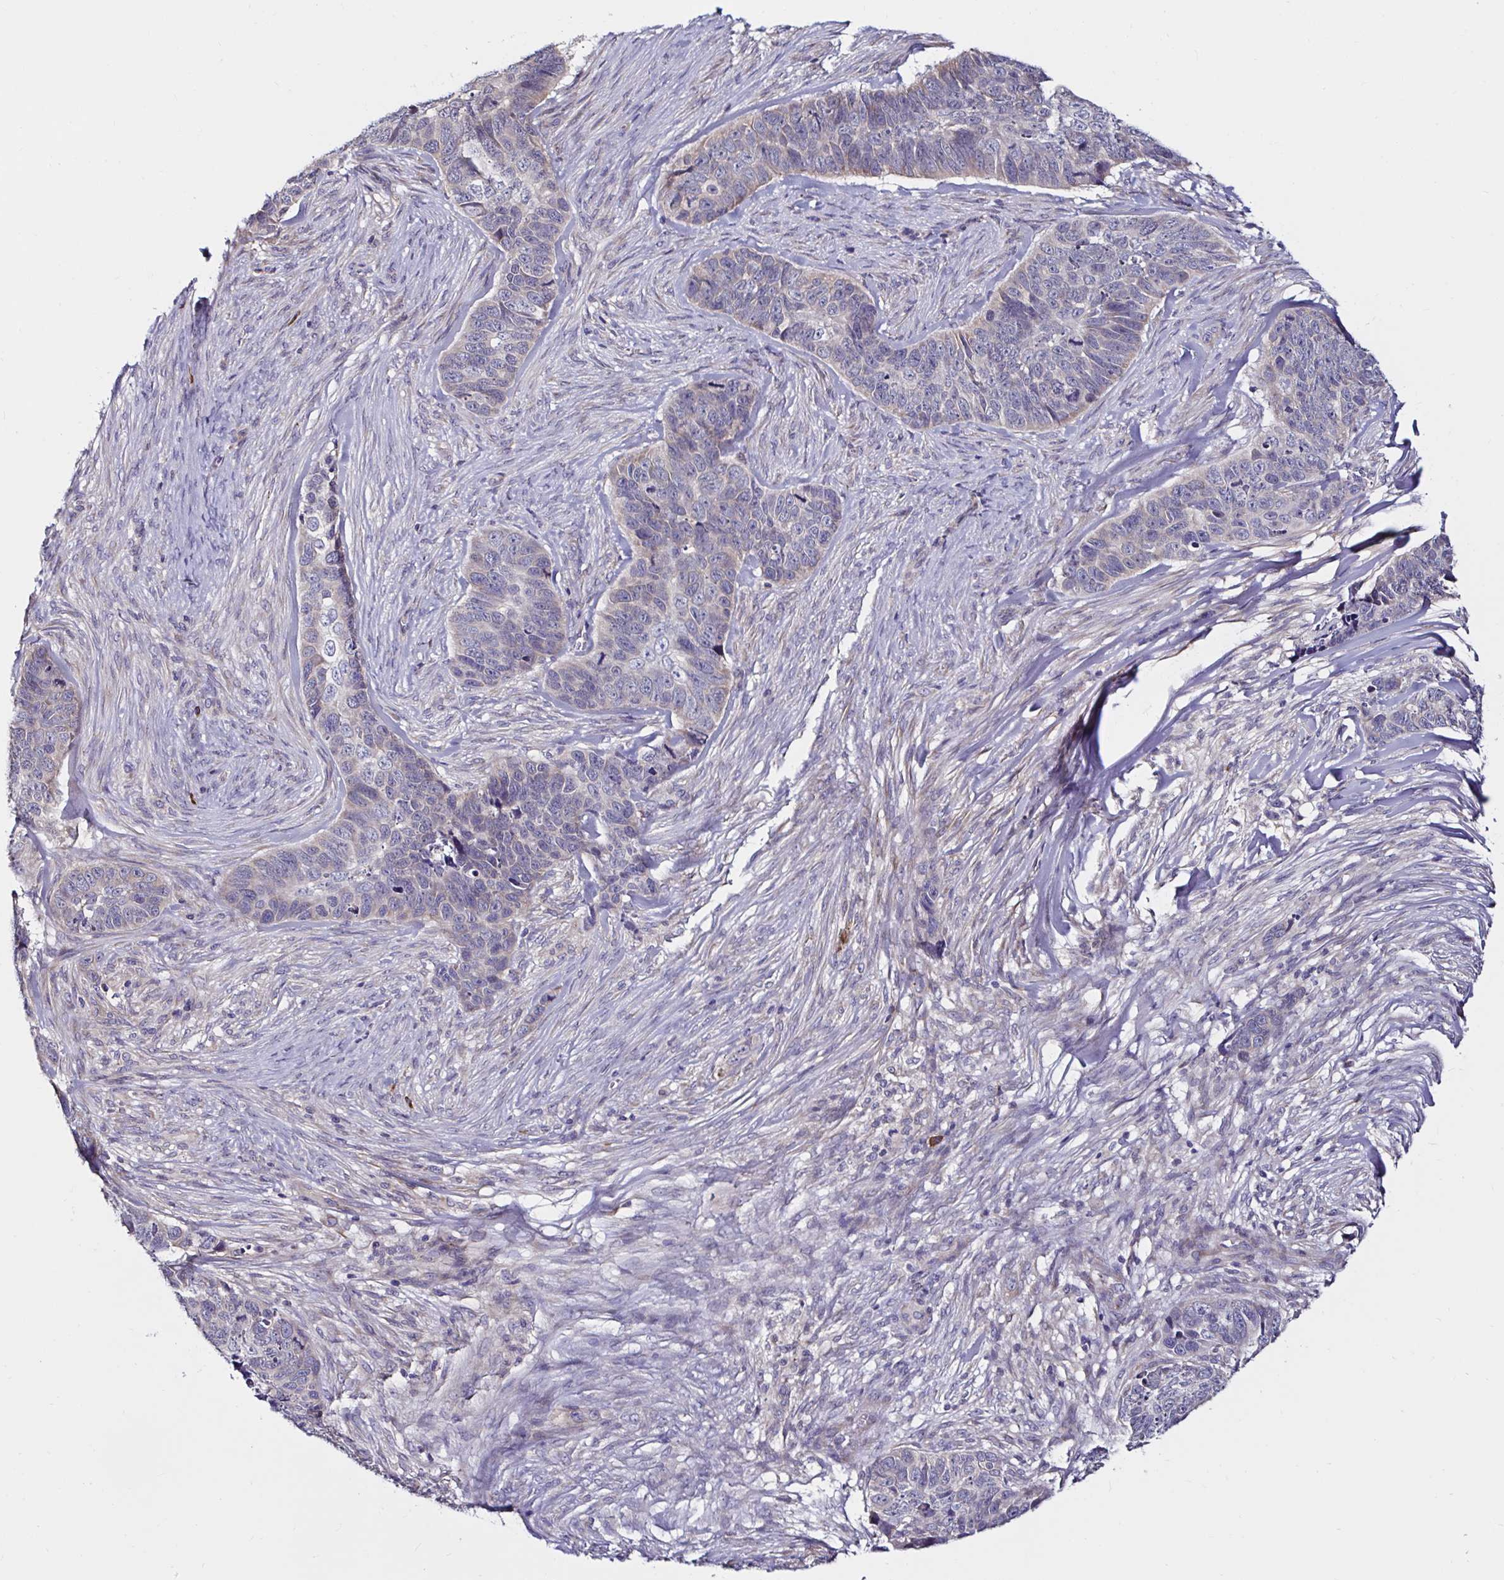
{"staining": {"intensity": "weak", "quantity": "25%-75%", "location": "cytoplasmic/membranous"}, "tissue": "skin cancer", "cell_type": "Tumor cells", "image_type": "cancer", "snomed": [{"axis": "morphology", "description": "Basal cell carcinoma"}, {"axis": "topography", "description": "Skin"}], "caption": "Protein staining of basal cell carcinoma (skin) tissue shows weak cytoplasmic/membranous expression in about 25%-75% of tumor cells.", "gene": "VSIG2", "patient": {"sex": "female", "age": 82}}